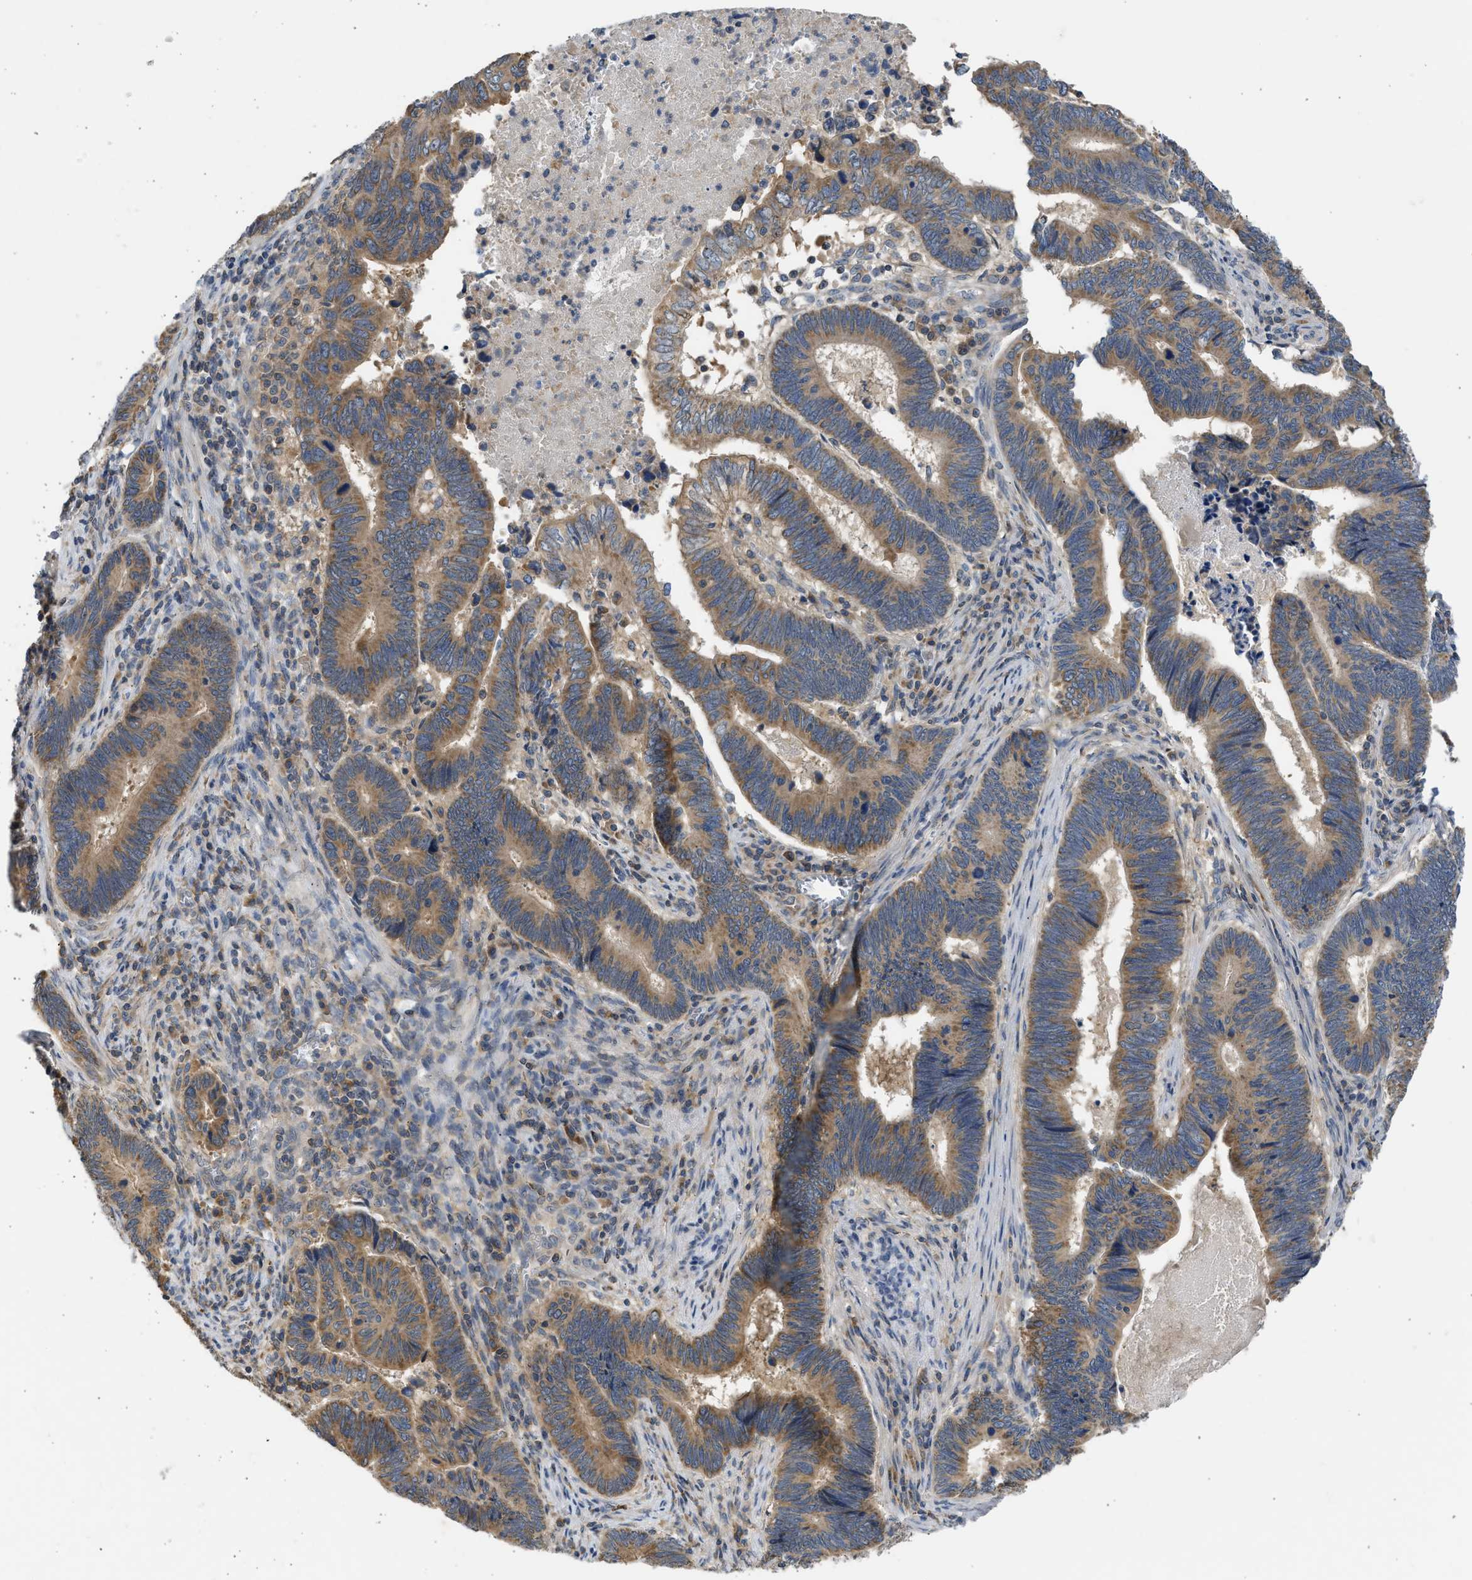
{"staining": {"intensity": "moderate", "quantity": ">75%", "location": "cytoplasmic/membranous"}, "tissue": "pancreatic cancer", "cell_type": "Tumor cells", "image_type": "cancer", "snomed": [{"axis": "morphology", "description": "Adenocarcinoma, NOS"}, {"axis": "topography", "description": "Pancreas"}], "caption": "Protein staining of pancreatic adenocarcinoma tissue displays moderate cytoplasmic/membranous positivity in about >75% of tumor cells.", "gene": "CYP1A1", "patient": {"sex": "female", "age": 70}}